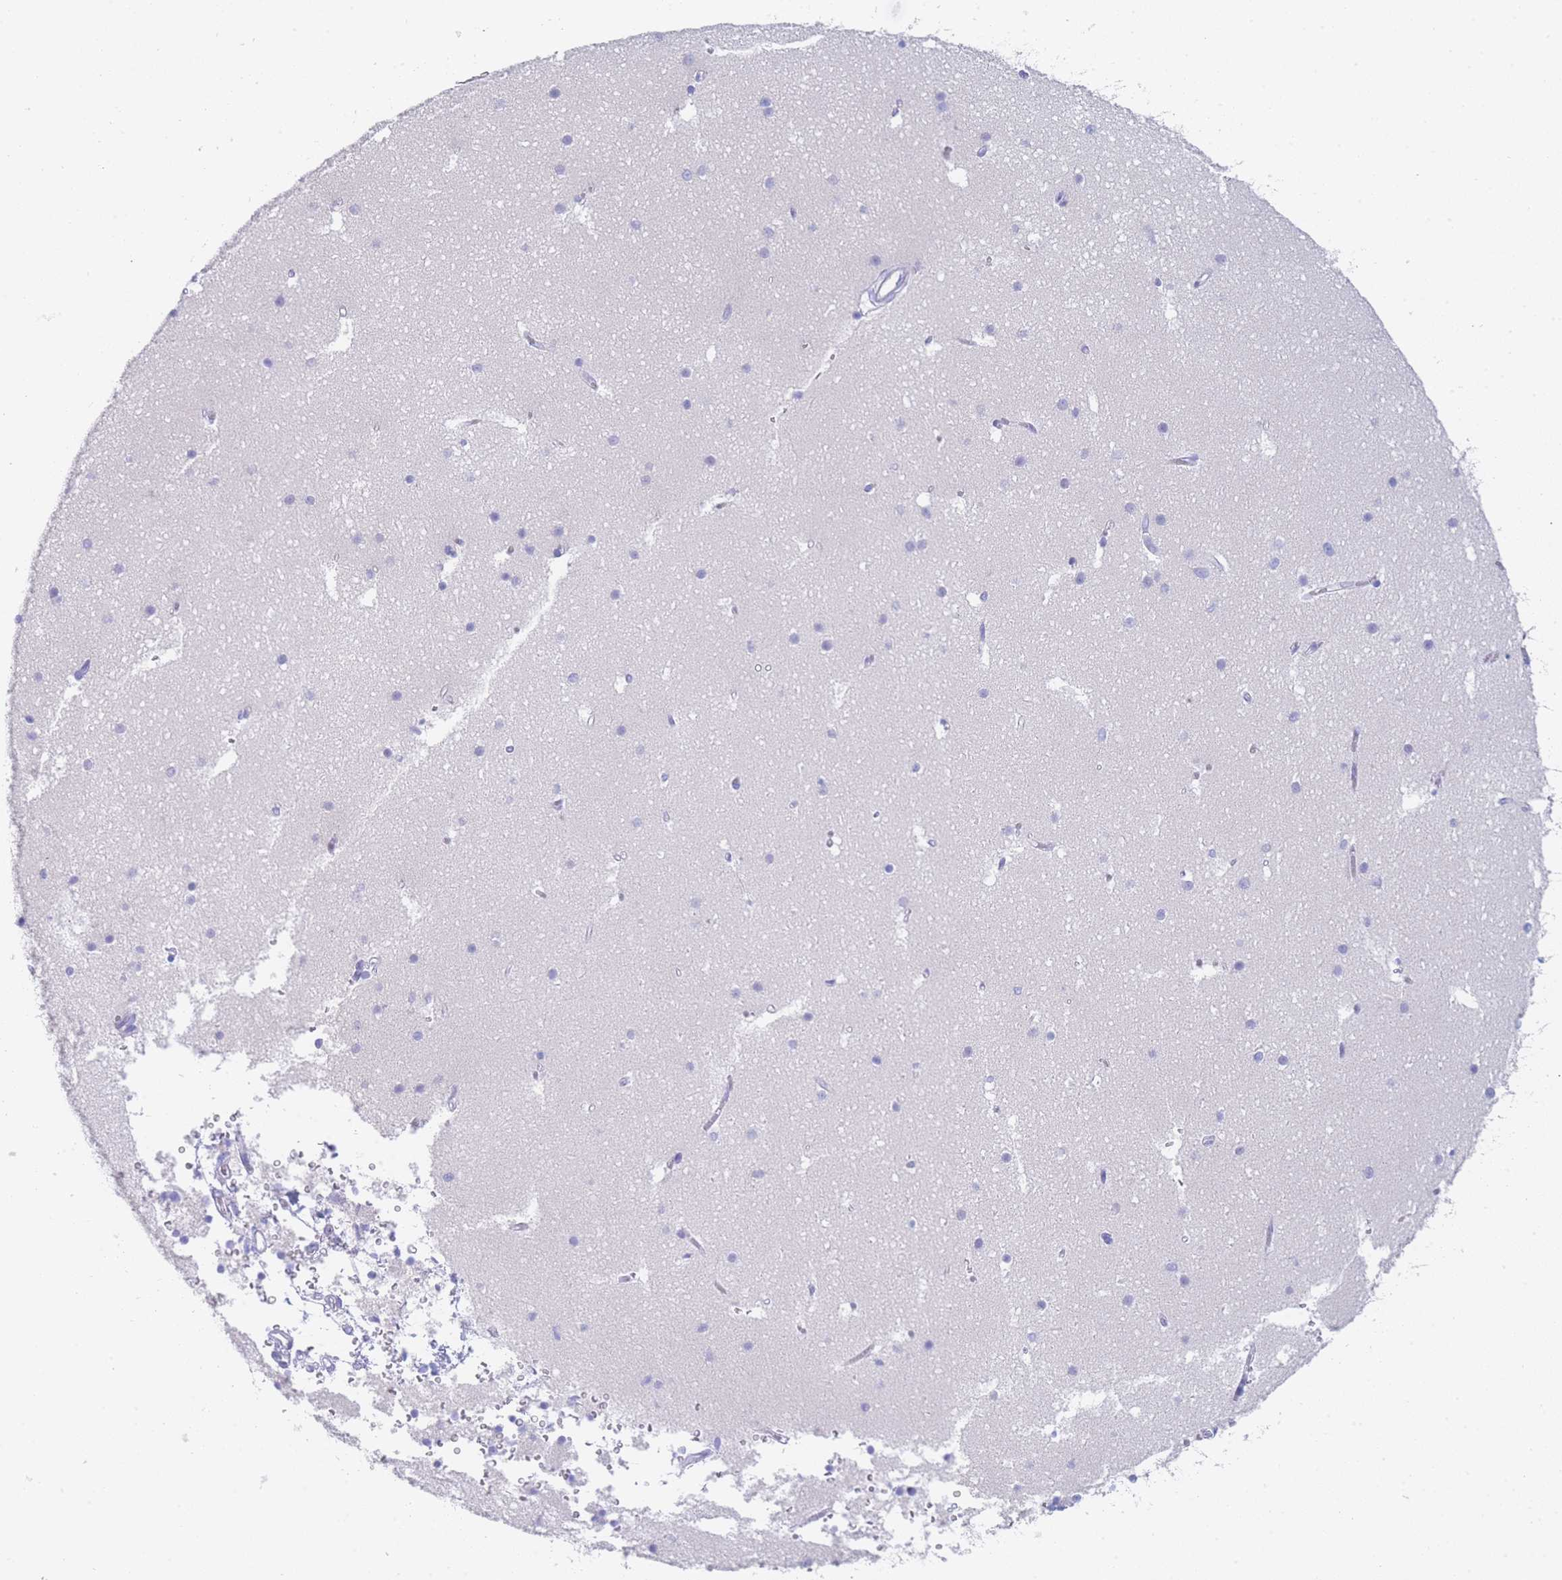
{"staining": {"intensity": "negative", "quantity": "none", "location": "none"}, "tissue": "cerebellum", "cell_type": "Cells in granular layer", "image_type": "normal", "snomed": [{"axis": "morphology", "description": "Normal tissue, NOS"}, {"axis": "topography", "description": "Cerebellum"}], "caption": "Normal cerebellum was stained to show a protein in brown. There is no significant staining in cells in granular layer.", "gene": "LZTFL1", "patient": {"sex": "male", "age": 54}}